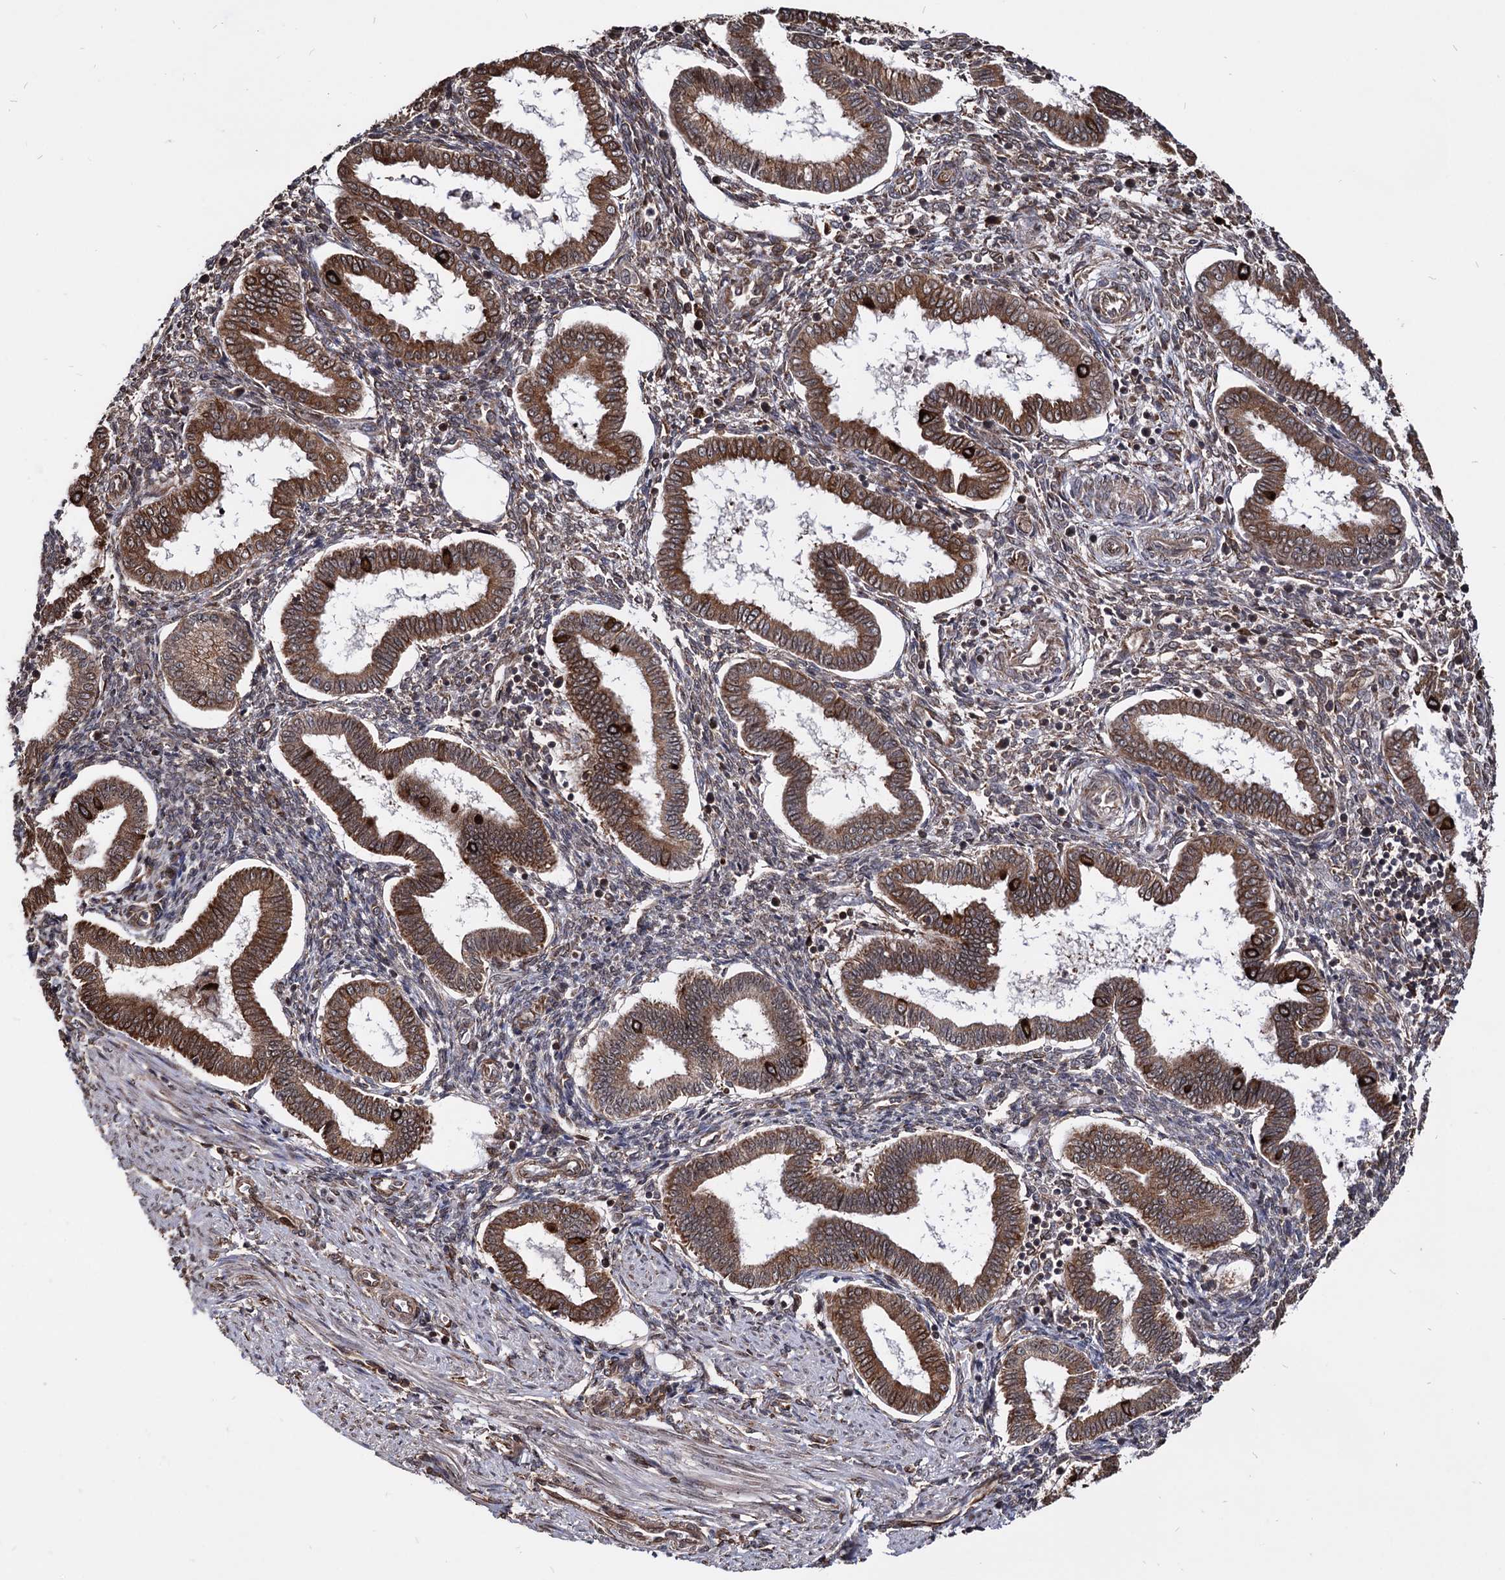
{"staining": {"intensity": "moderate", "quantity": "25%-75%", "location": "cytoplasmic/membranous"}, "tissue": "endometrium", "cell_type": "Cells in endometrial stroma", "image_type": "normal", "snomed": [{"axis": "morphology", "description": "Normal tissue, NOS"}, {"axis": "topography", "description": "Endometrium"}], "caption": "Immunohistochemistry (IHC) micrograph of normal endometrium: endometrium stained using immunohistochemistry demonstrates medium levels of moderate protein expression localized specifically in the cytoplasmic/membranous of cells in endometrial stroma, appearing as a cytoplasmic/membranous brown color.", "gene": "ANKRD12", "patient": {"sex": "female", "age": 24}}